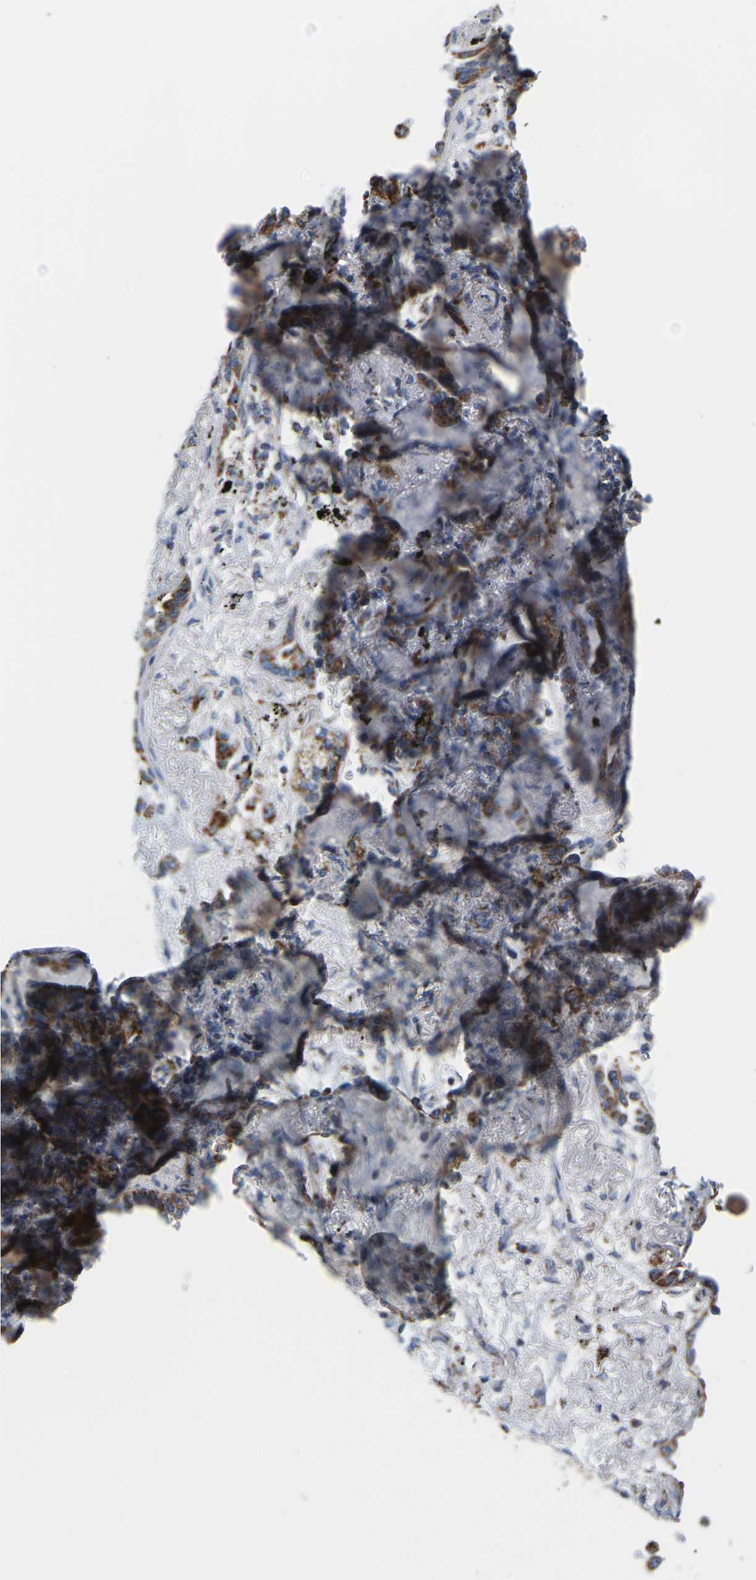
{"staining": {"intensity": "moderate", "quantity": ">75%", "location": "cytoplasmic/membranous"}, "tissue": "lung cancer", "cell_type": "Tumor cells", "image_type": "cancer", "snomed": [{"axis": "morphology", "description": "Adenocarcinoma, NOS"}, {"axis": "topography", "description": "Lung"}], "caption": "Protein staining of lung cancer (adenocarcinoma) tissue demonstrates moderate cytoplasmic/membranous expression in approximately >75% of tumor cells.", "gene": "CBLB", "patient": {"sex": "male", "age": 59}}